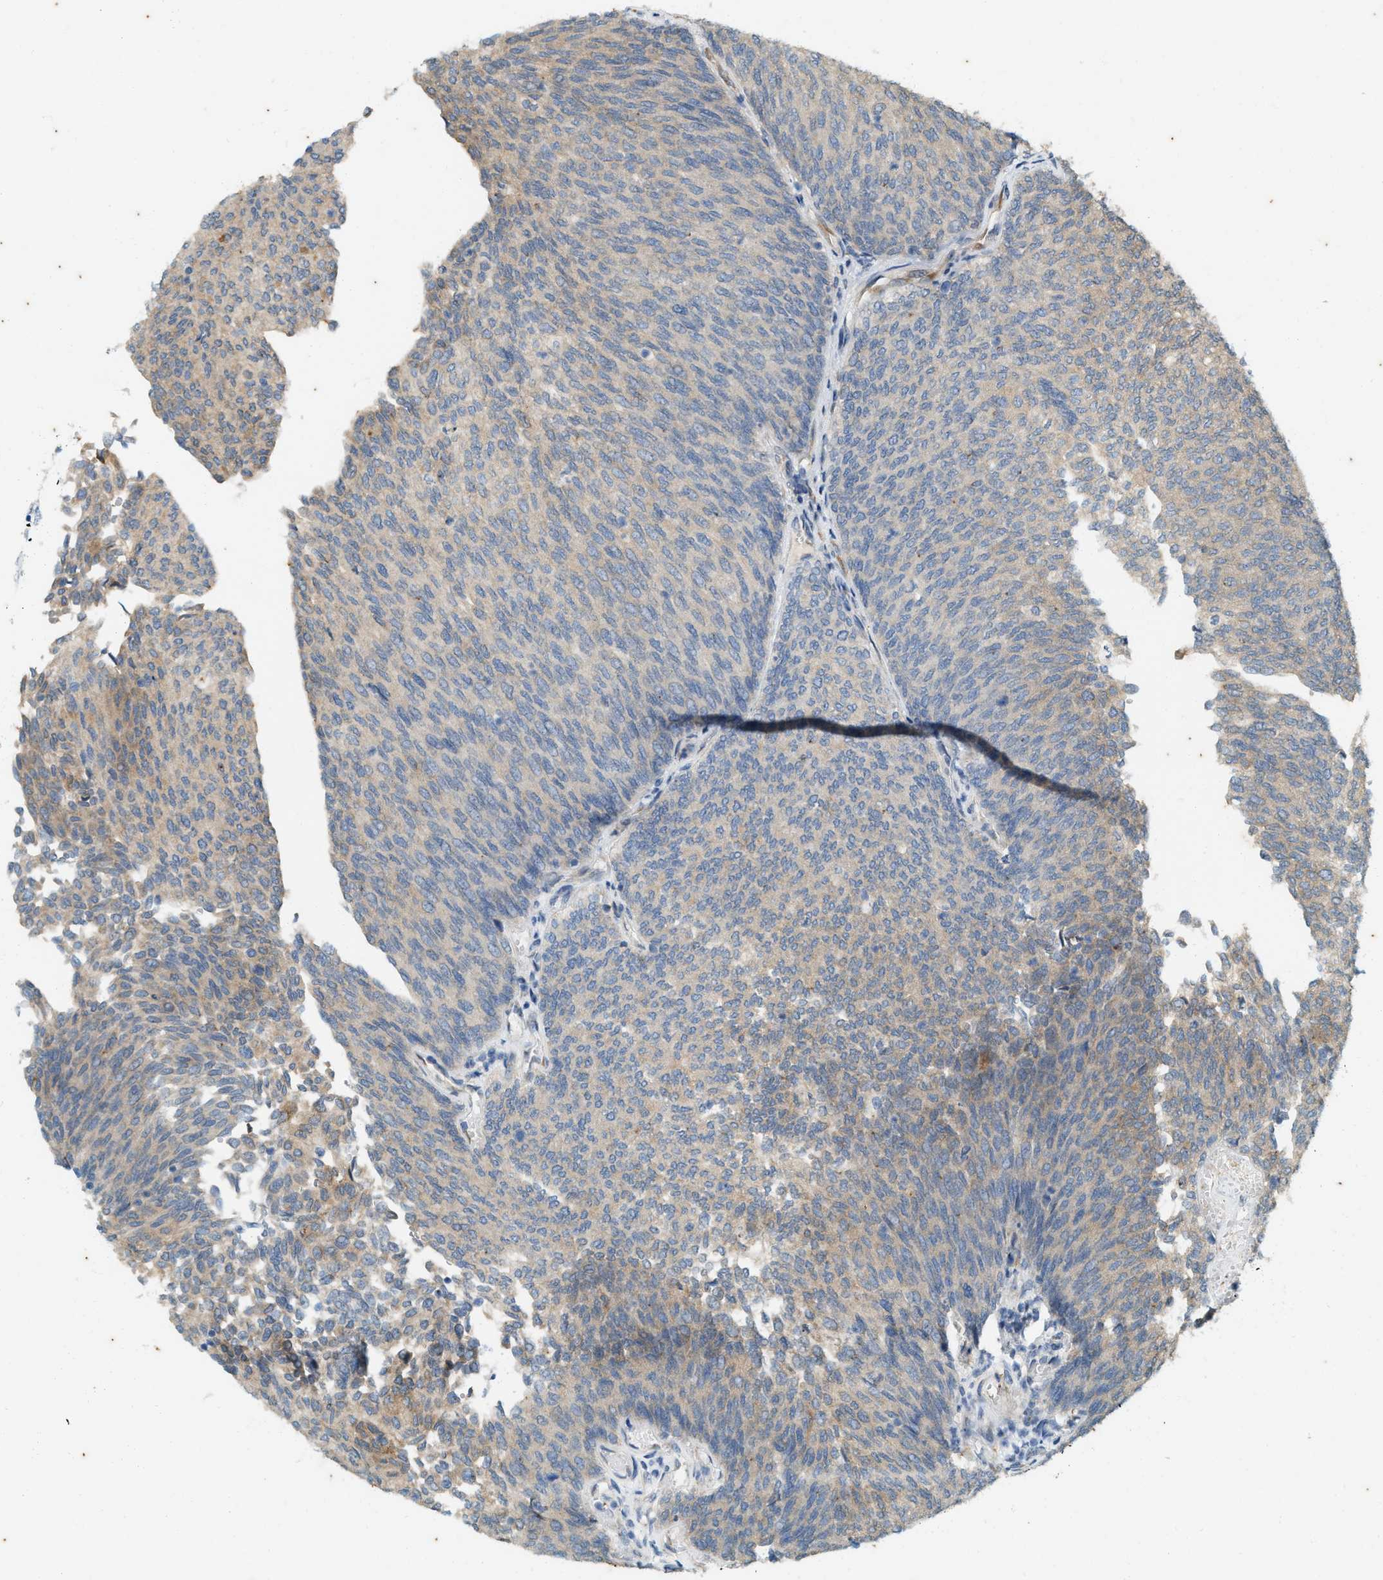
{"staining": {"intensity": "weak", "quantity": "25%-75%", "location": "cytoplasmic/membranous"}, "tissue": "urothelial cancer", "cell_type": "Tumor cells", "image_type": "cancer", "snomed": [{"axis": "morphology", "description": "Urothelial carcinoma, Low grade"}, {"axis": "topography", "description": "Urinary bladder"}], "caption": "Low-grade urothelial carcinoma stained with a protein marker shows weak staining in tumor cells.", "gene": "CHPF2", "patient": {"sex": "female", "age": 79}}